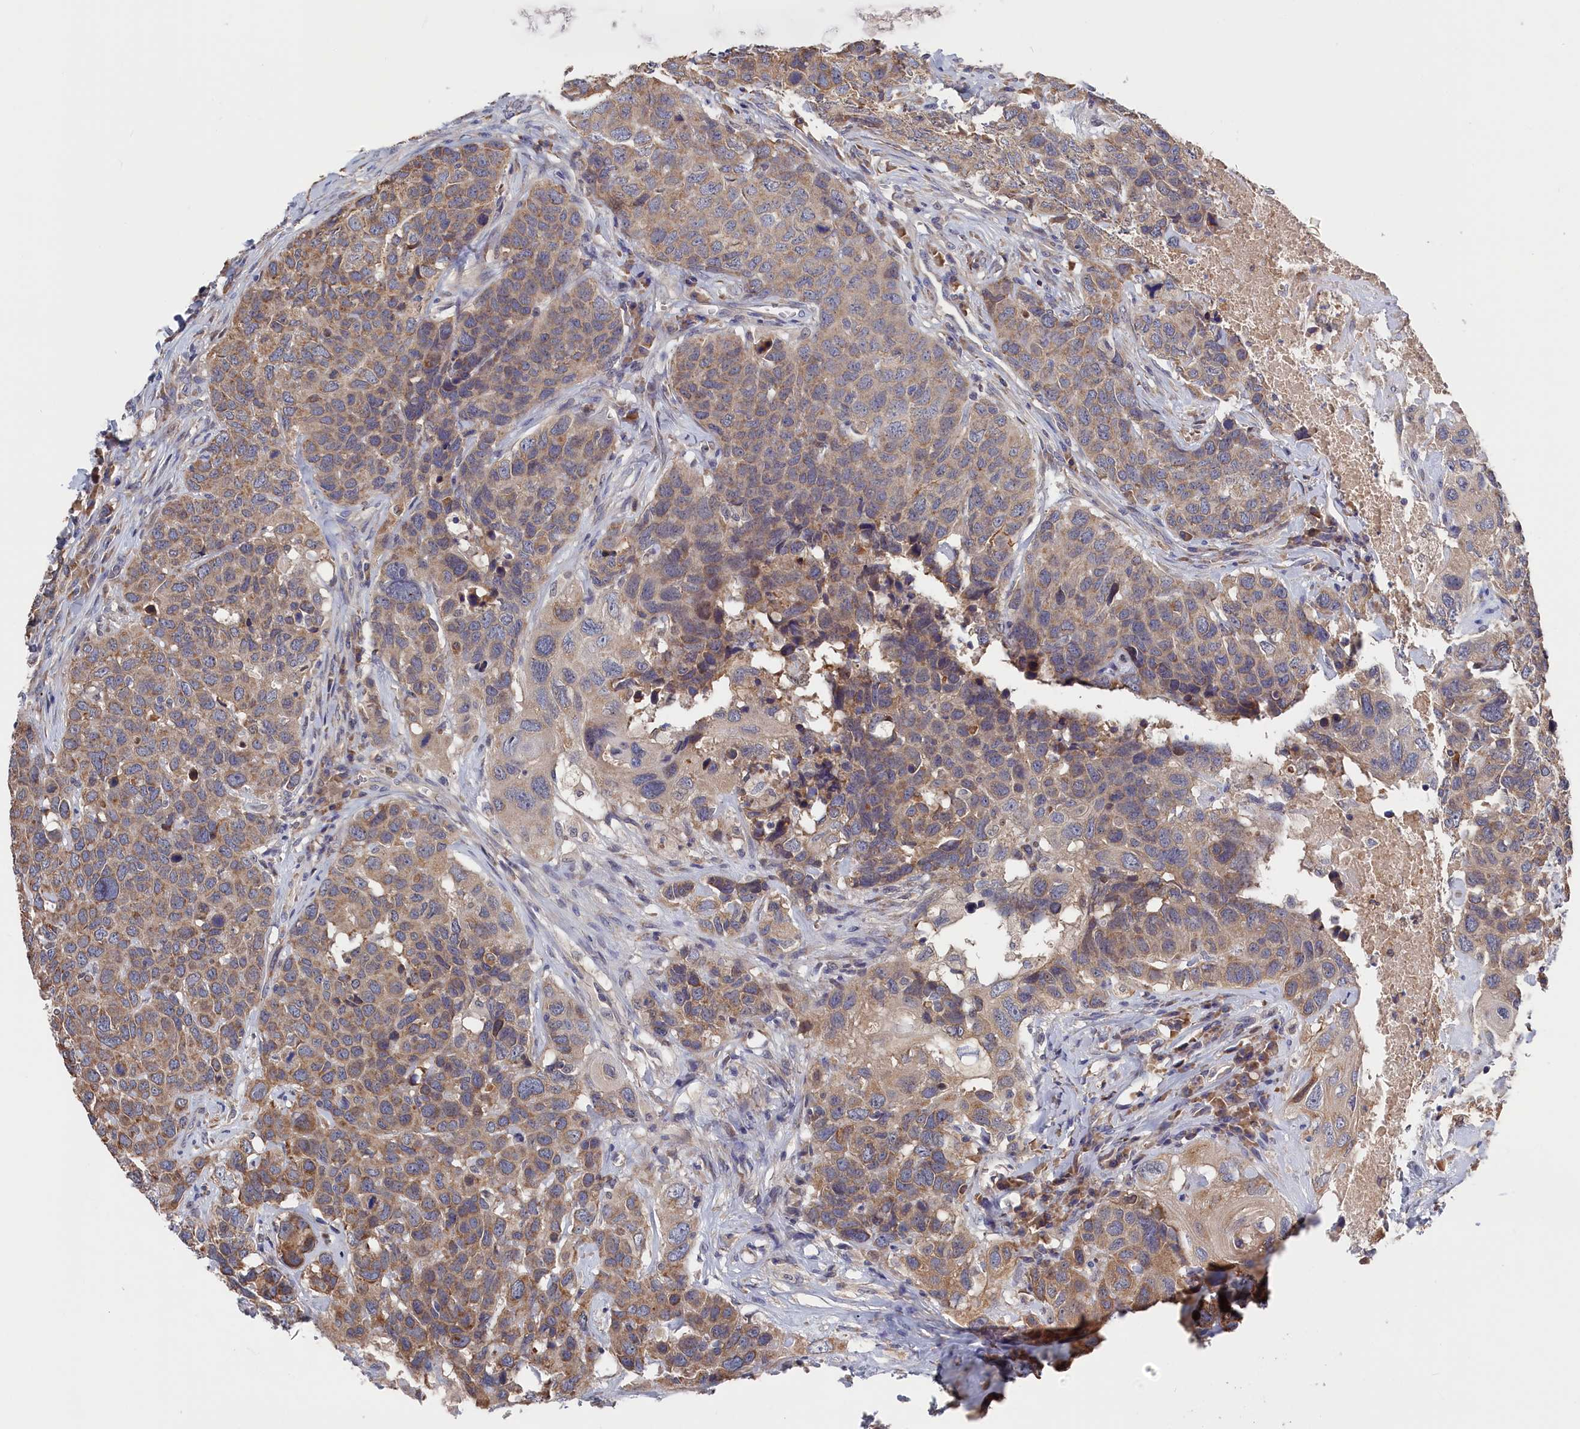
{"staining": {"intensity": "moderate", "quantity": "25%-75%", "location": "cytoplasmic/membranous"}, "tissue": "head and neck cancer", "cell_type": "Tumor cells", "image_type": "cancer", "snomed": [{"axis": "morphology", "description": "Squamous cell carcinoma, NOS"}, {"axis": "topography", "description": "Head-Neck"}], "caption": "Immunohistochemistry of squamous cell carcinoma (head and neck) displays medium levels of moderate cytoplasmic/membranous staining in approximately 25%-75% of tumor cells. The protein is stained brown, and the nuclei are stained in blue (DAB IHC with brightfield microscopy, high magnification).", "gene": "CYB5D2", "patient": {"sex": "male", "age": 66}}